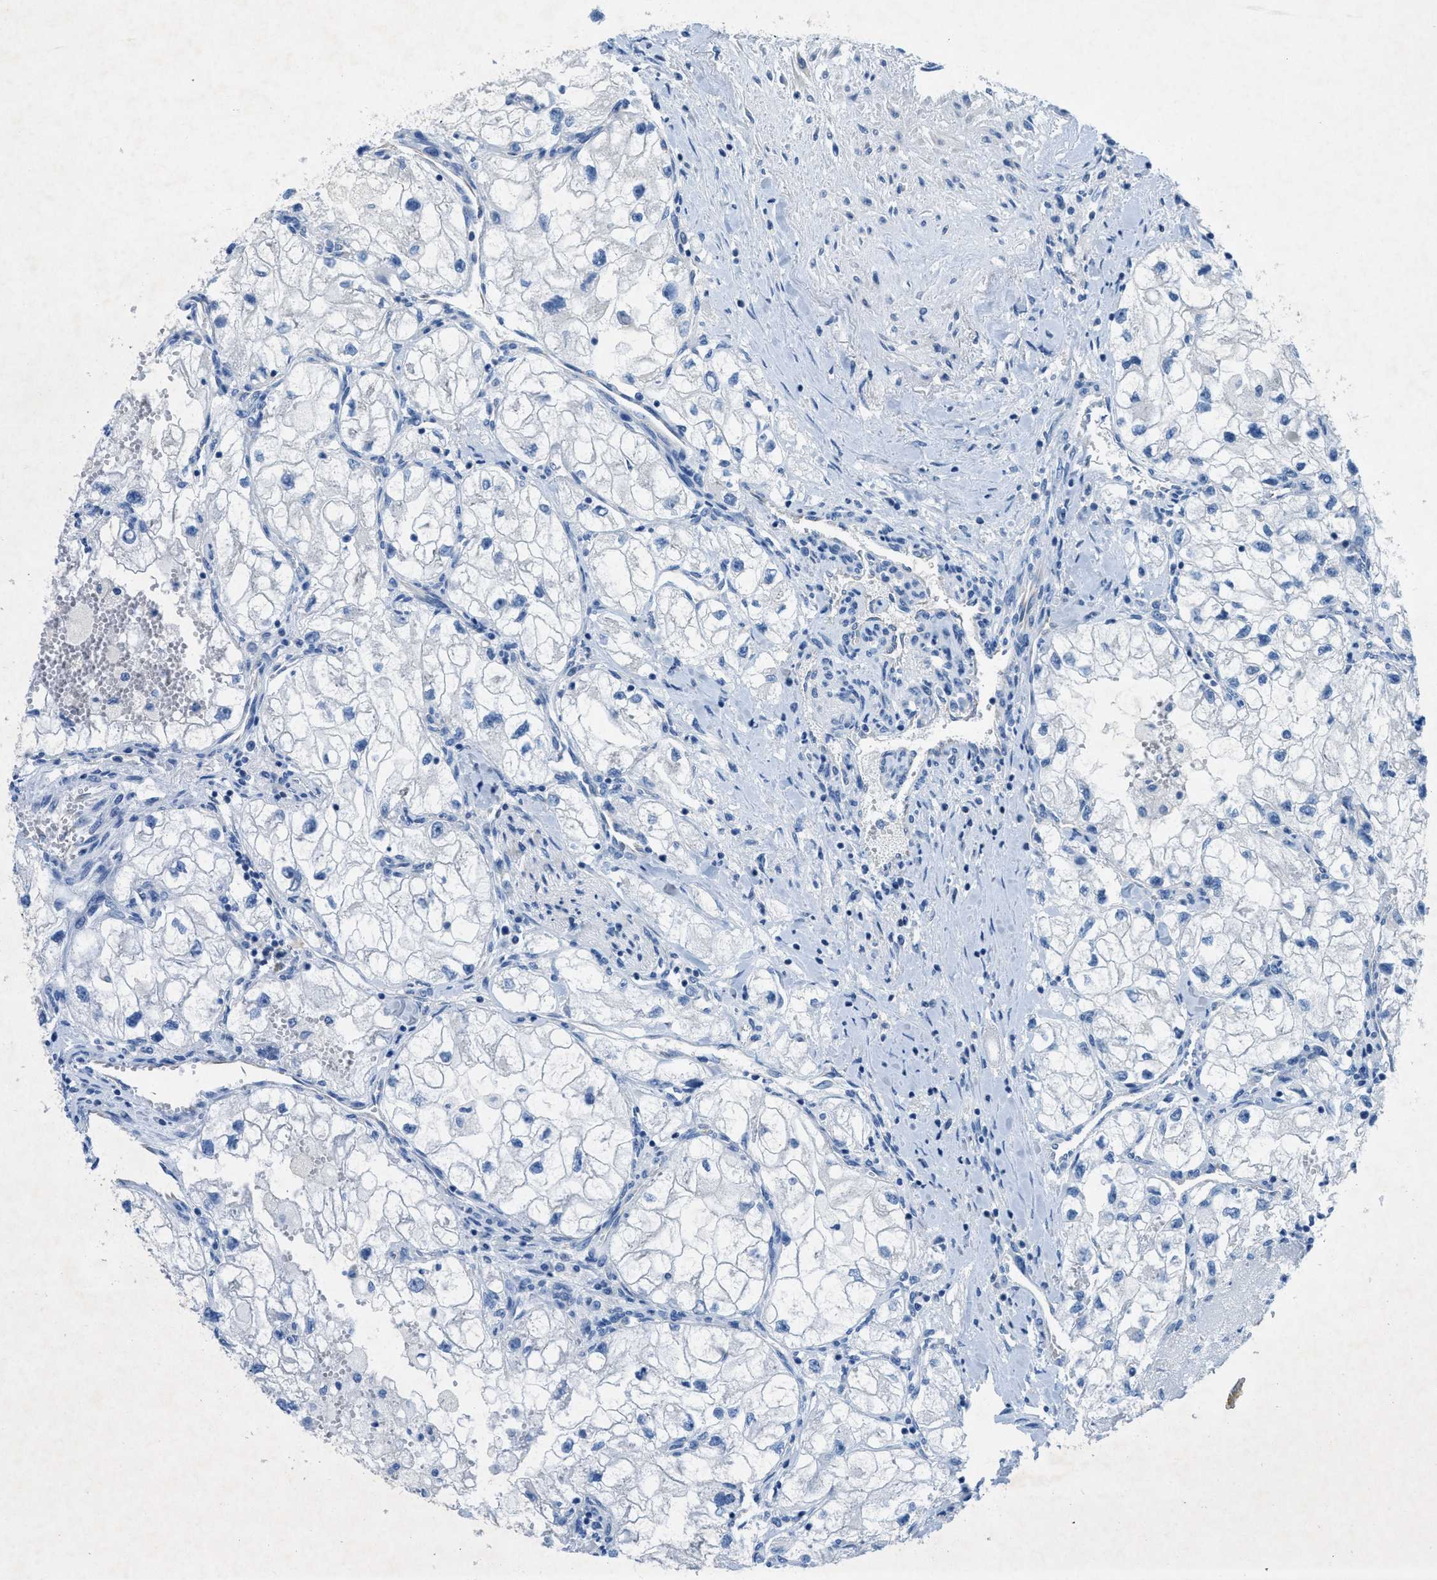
{"staining": {"intensity": "negative", "quantity": "none", "location": "none"}, "tissue": "renal cancer", "cell_type": "Tumor cells", "image_type": "cancer", "snomed": [{"axis": "morphology", "description": "Adenocarcinoma, NOS"}, {"axis": "topography", "description": "Kidney"}], "caption": "Immunohistochemistry photomicrograph of renal adenocarcinoma stained for a protein (brown), which reveals no staining in tumor cells.", "gene": "GALNT17", "patient": {"sex": "female", "age": 70}}